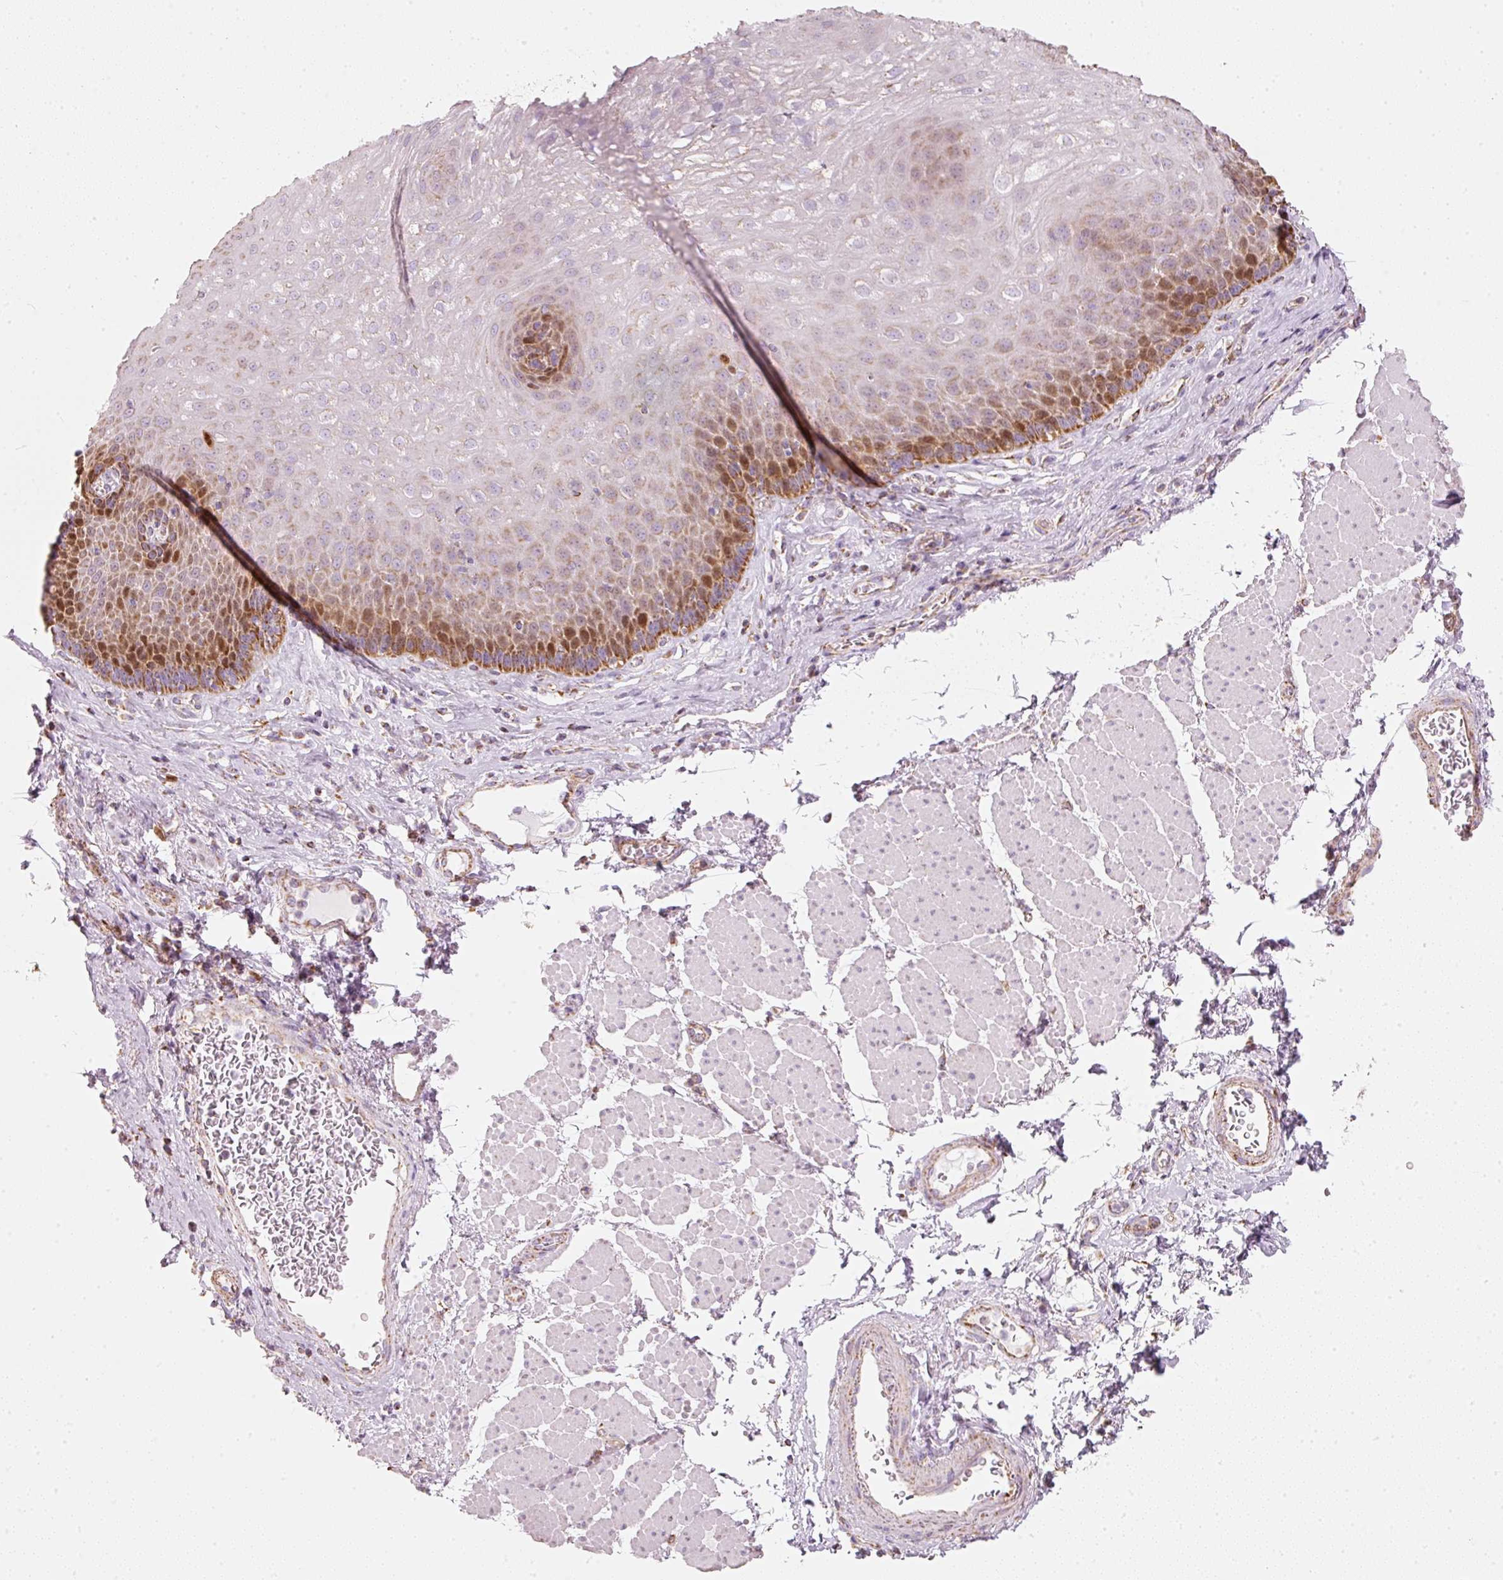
{"staining": {"intensity": "strong", "quantity": "25%-75%", "location": "nuclear"}, "tissue": "esophagus", "cell_type": "Squamous epithelial cells", "image_type": "normal", "snomed": [{"axis": "morphology", "description": "Normal tissue, NOS"}, {"axis": "topography", "description": "Esophagus"}], "caption": "Immunohistochemistry histopathology image of normal esophagus: esophagus stained using immunohistochemistry demonstrates high levels of strong protein expression localized specifically in the nuclear of squamous epithelial cells, appearing as a nuclear brown color.", "gene": "DUT", "patient": {"sex": "female", "age": 66}}